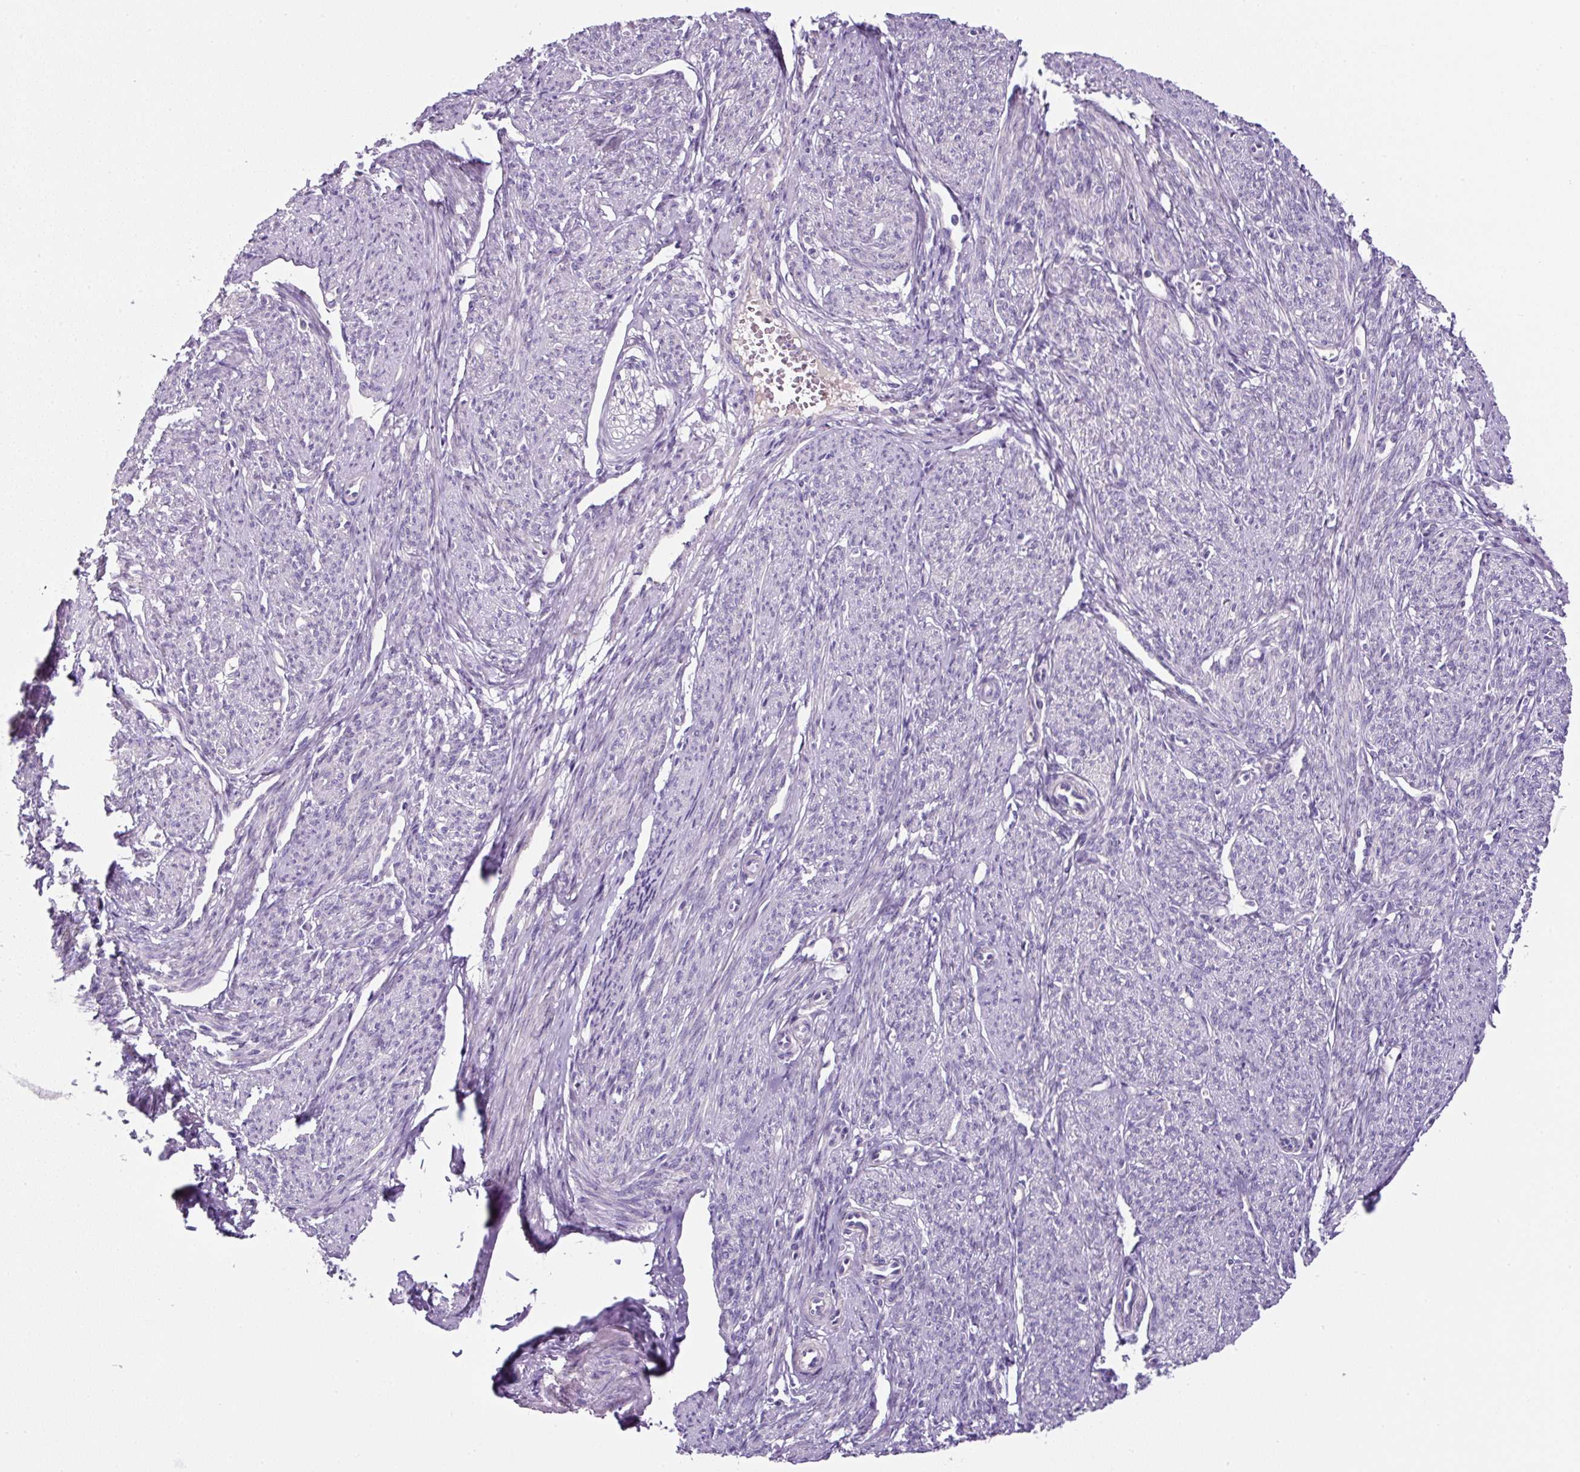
{"staining": {"intensity": "negative", "quantity": "none", "location": "none"}, "tissue": "smooth muscle", "cell_type": "Smooth muscle cells", "image_type": "normal", "snomed": [{"axis": "morphology", "description": "Normal tissue, NOS"}, {"axis": "topography", "description": "Smooth muscle"}], "caption": "Human smooth muscle stained for a protein using immunohistochemistry displays no positivity in smooth muscle cells.", "gene": "OR14A2", "patient": {"sex": "female", "age": 65}}